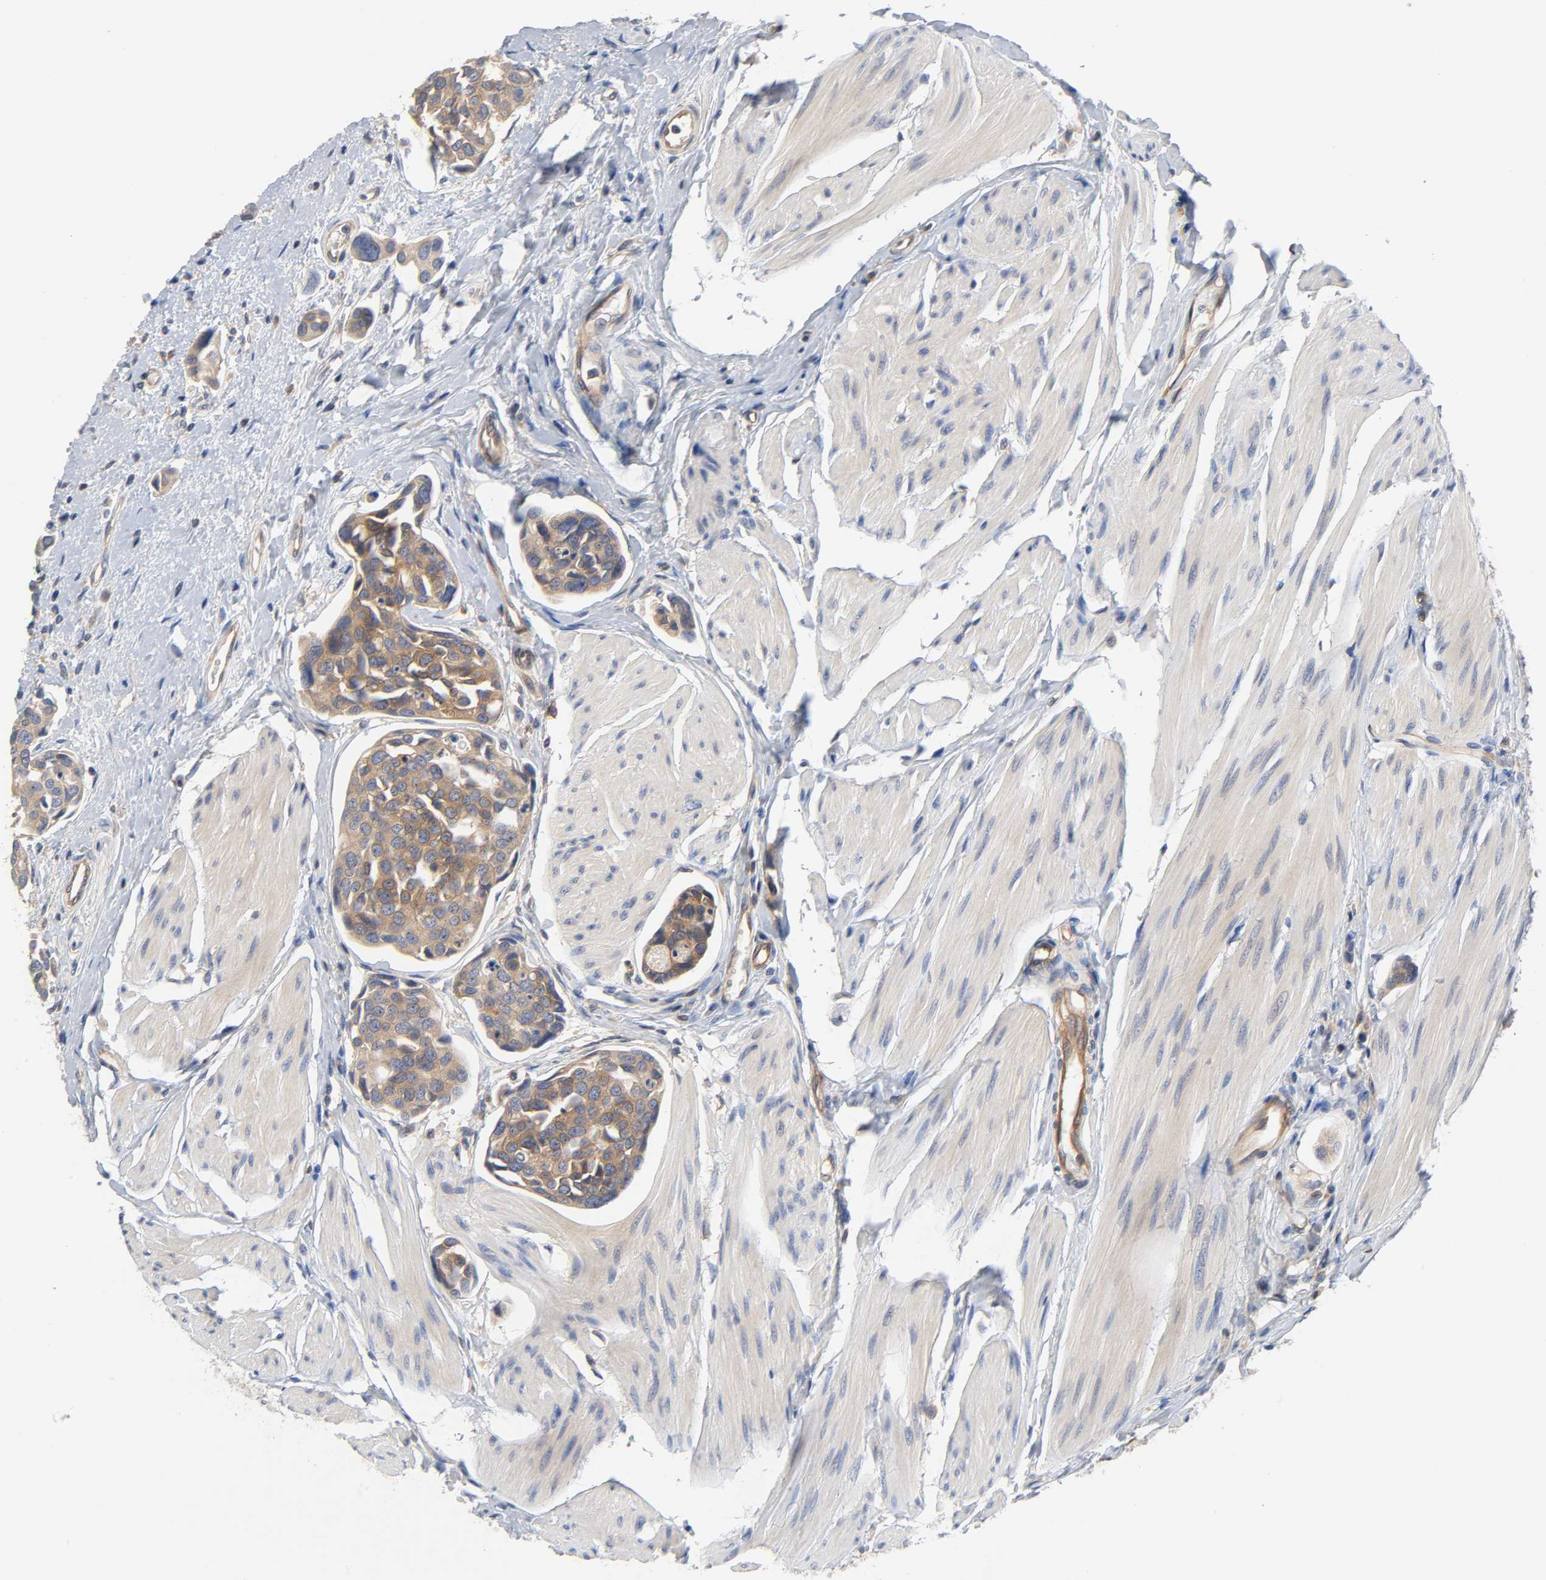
{"staining": {"intensity": "moderate", "quantity": ">75%", "location": "cytoplasmic/membranous"}, "tissue": "urothelial cancer", "cell_type": "Tumor cells", "image_type": "cancer", "snomed": [{"axis": "morphology", "description": "Urothelial carcinoma, High grade"}, {"axis": "topography", "description": "Urinary bladder"}], "caption": "Immunohistochemistry (IHC) of urothelial cancer reveals medium levels of moderate cytoplasmic/membranous positivity in approximately >75% of tumor cells.", "gene": "PRKAB1", "patient": {"sex": "male", "age": 78}}